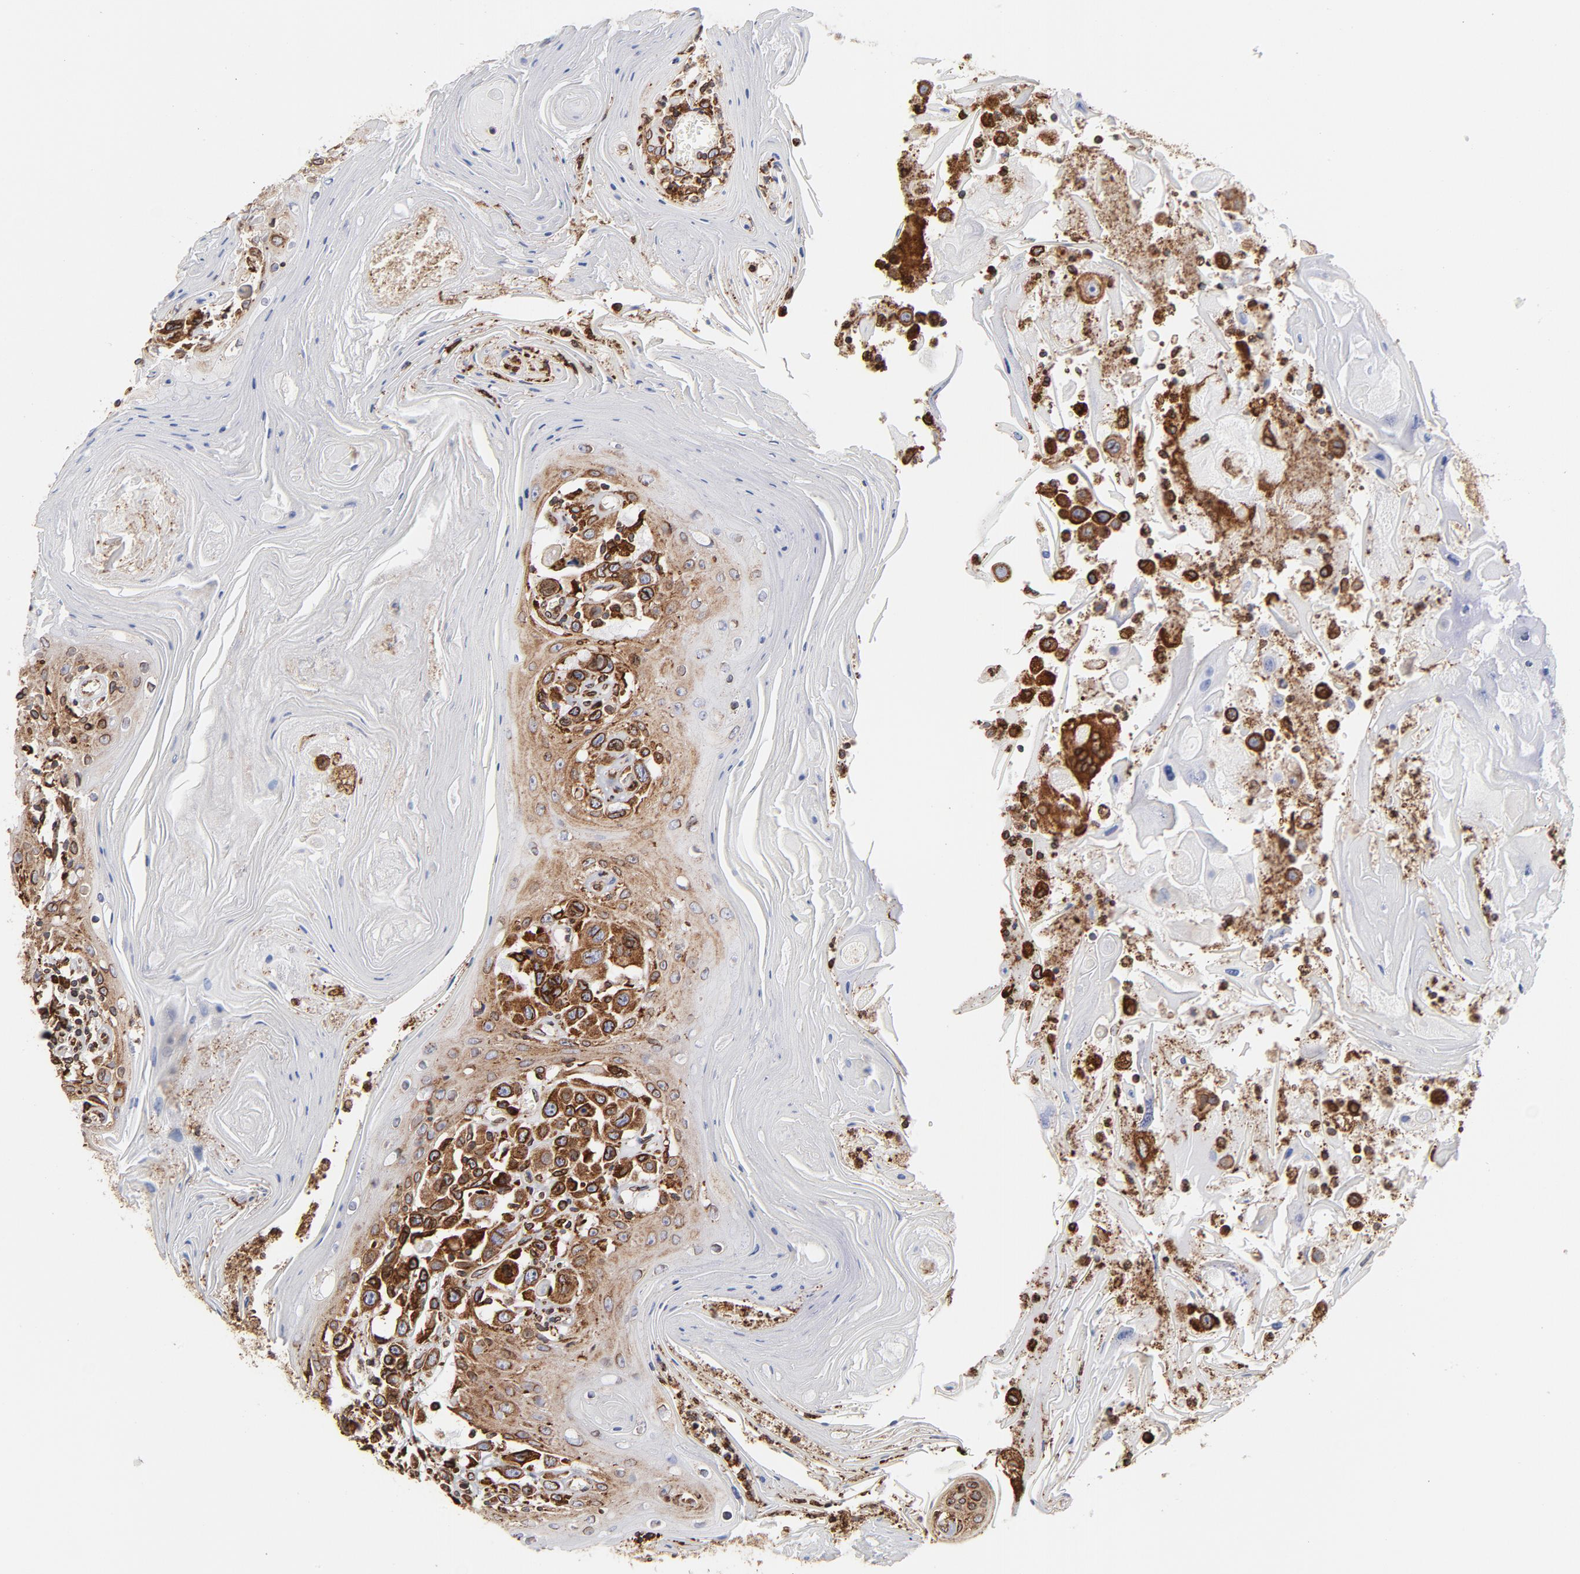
{"staining": {"intensity": "strong", "quantity": ">75%", "location": "cytoplasmic/membranous"}, "tissue": "head and neck cancer", "cell_type": "Tumor cells", "image_type": "cancer", "snomed": [{"axis": "morphology", "description": "Squamous cell carcinoma, NOS"}, {"axis": "topography", "description": "Oral tissue"}, {"axis": "topography", "description": "Head-Neck"}], "caption": "IHC histopathology image of neoplastic tissue: head and neck cancer (squamous cell carcinoma) stained using IHC exhibits high levels of strong protein expression localized specifically in the cytoplasmic/membranous of tumor cells, appearing as a cytoplasmic/membranous brown color.", "gene": "CANX", "patient": {"sex": "female", "age": 76}}